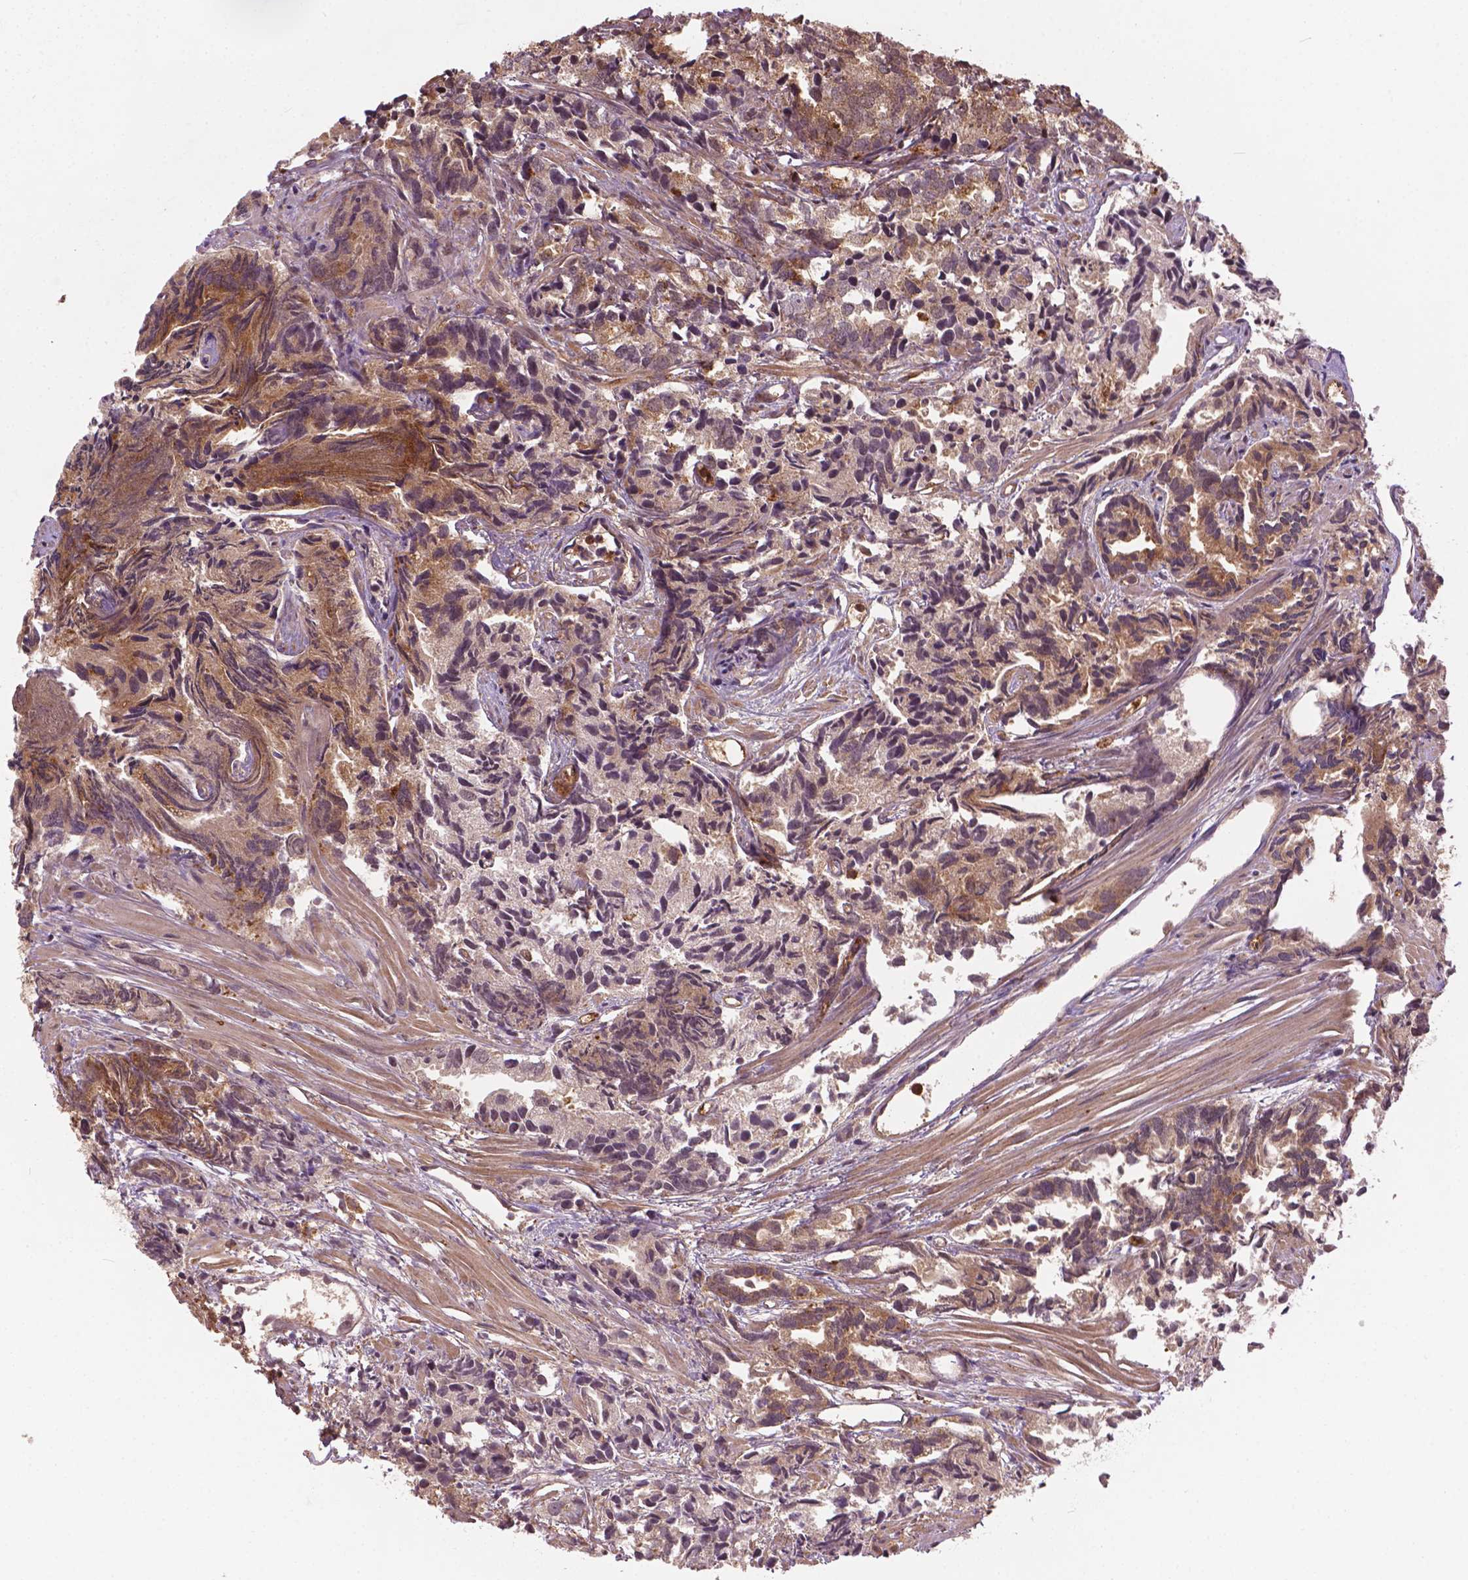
{"staining": {"intensity": "moderate", "quantity": "25%-75%", "location": "cytoplasmic/membranous,nuclear"}, "tissue": "prostate cancer", "cell_type": "Tumor cells", "image_type": "cancer", "snomed": [{"axis": "morphology", "description": "Adenocarcinoma, High grade"}, {"axis": "topography", "description": "Prostate"}], "caption": "Immunohistochemistry (IHC) histopathology image of neoplastic tissue: human prostate high-grade adenocarcinoma stained using immunohistochemistry (IHC) shows medium levels of moderate protein expression localized specifically in the cytoplasmic/membranous and nuclear of tumor cells, appearing as a cytoplasmic/membranous and nuclear brown color.", "gene": "PLIN3", "patient": {"sex": "male", "age": 79}}